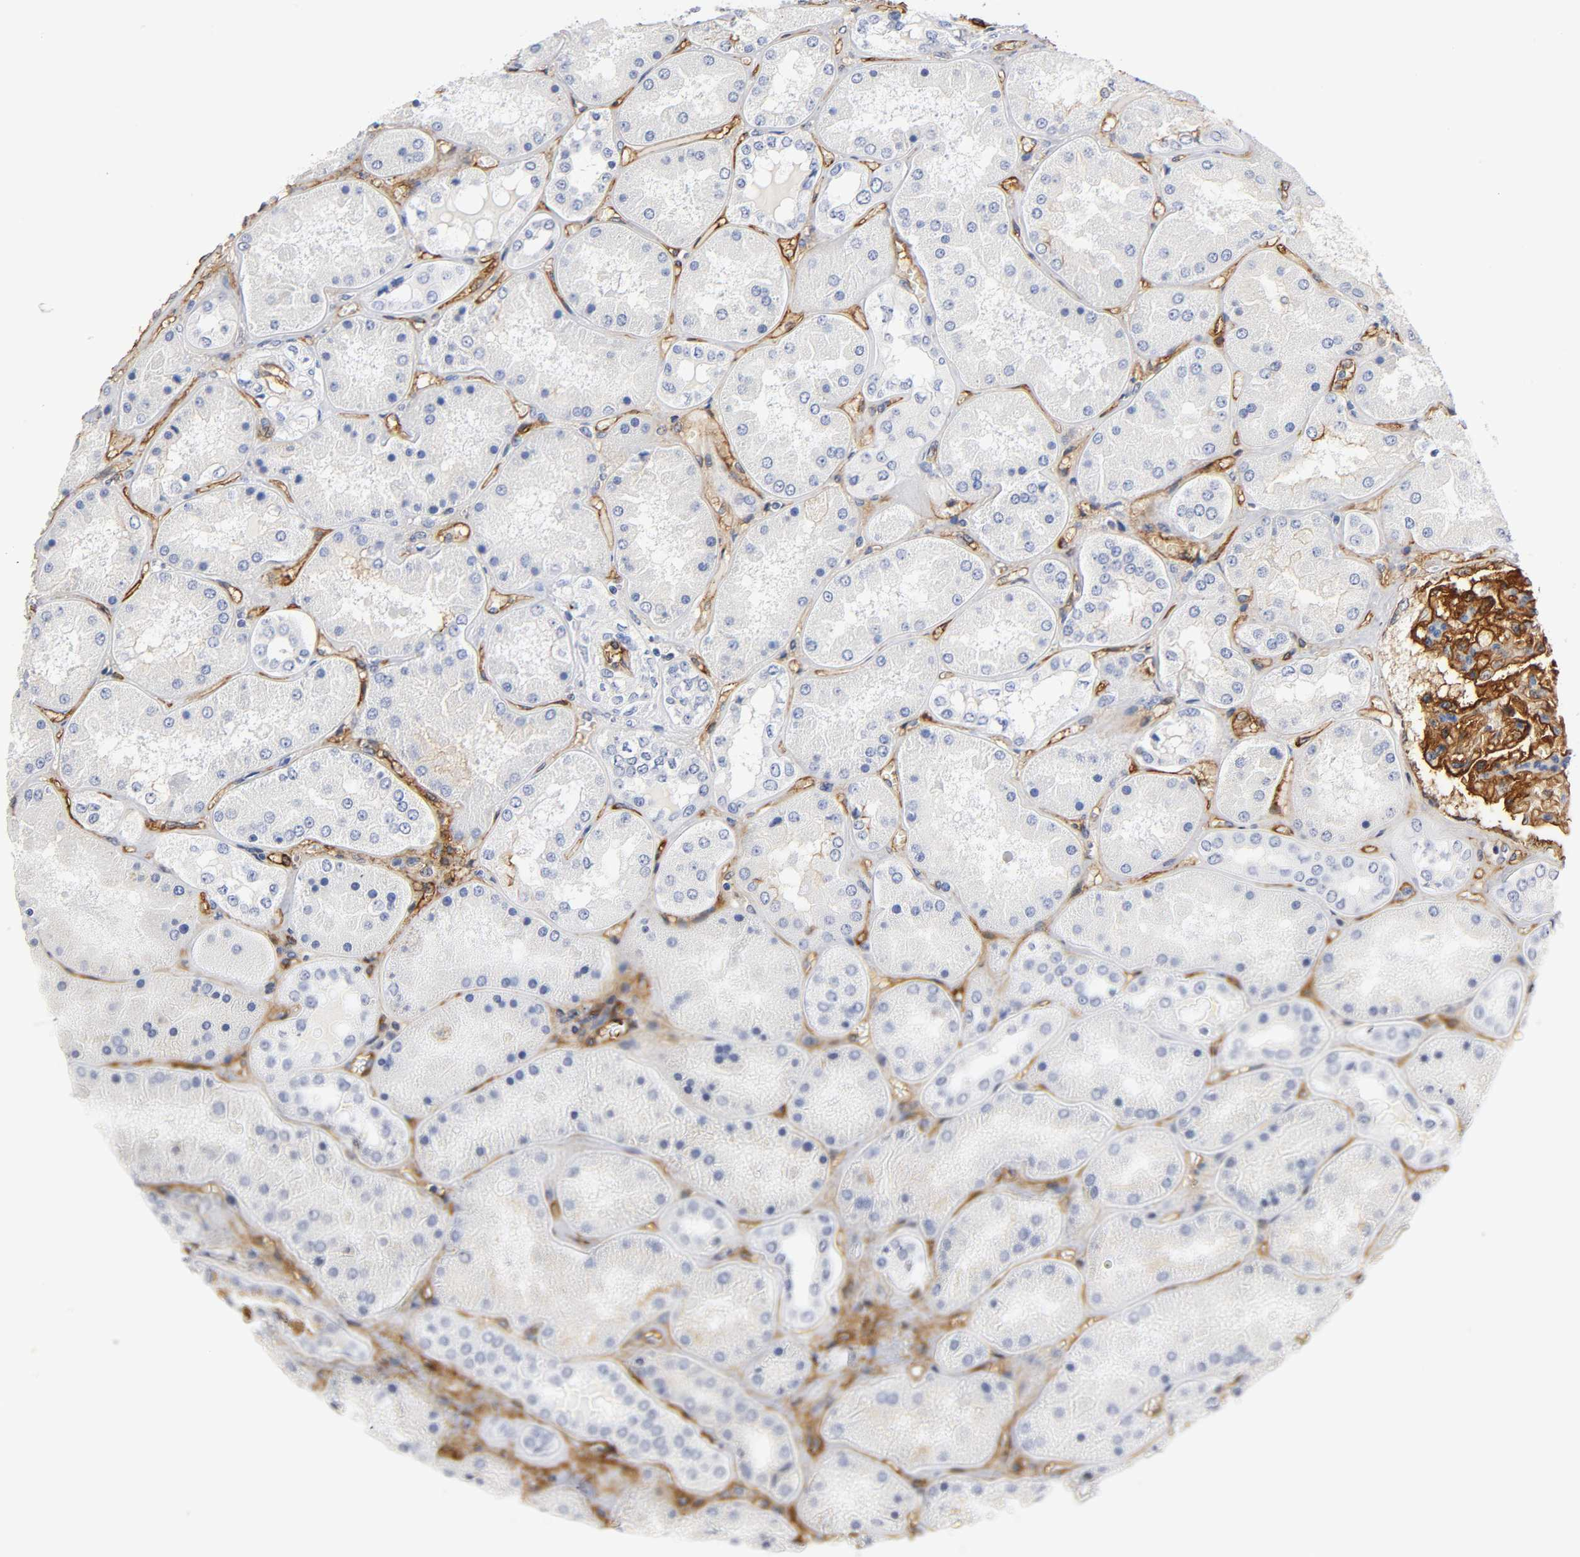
{"staining": {"intensity": "strong", "quantity": ">75%", "location": "cytoplasmic/membranous"}, "tissue": "kidney", "cell_type": "Cells in glomeruli", "image_type": "normal", "snomed": [{"axis": "morphology", "description": "Normal tissue, NOS"}, {"axis": "topography", "description": "Kidney"}], "caption": "A high amount of strong cytoplasmic/membranous staining is present in approximately >75% of cells in glomeruli in unremarkable kidney.", "gene": "ICAM1", "patient": {"sex": "female", "age": 56}}